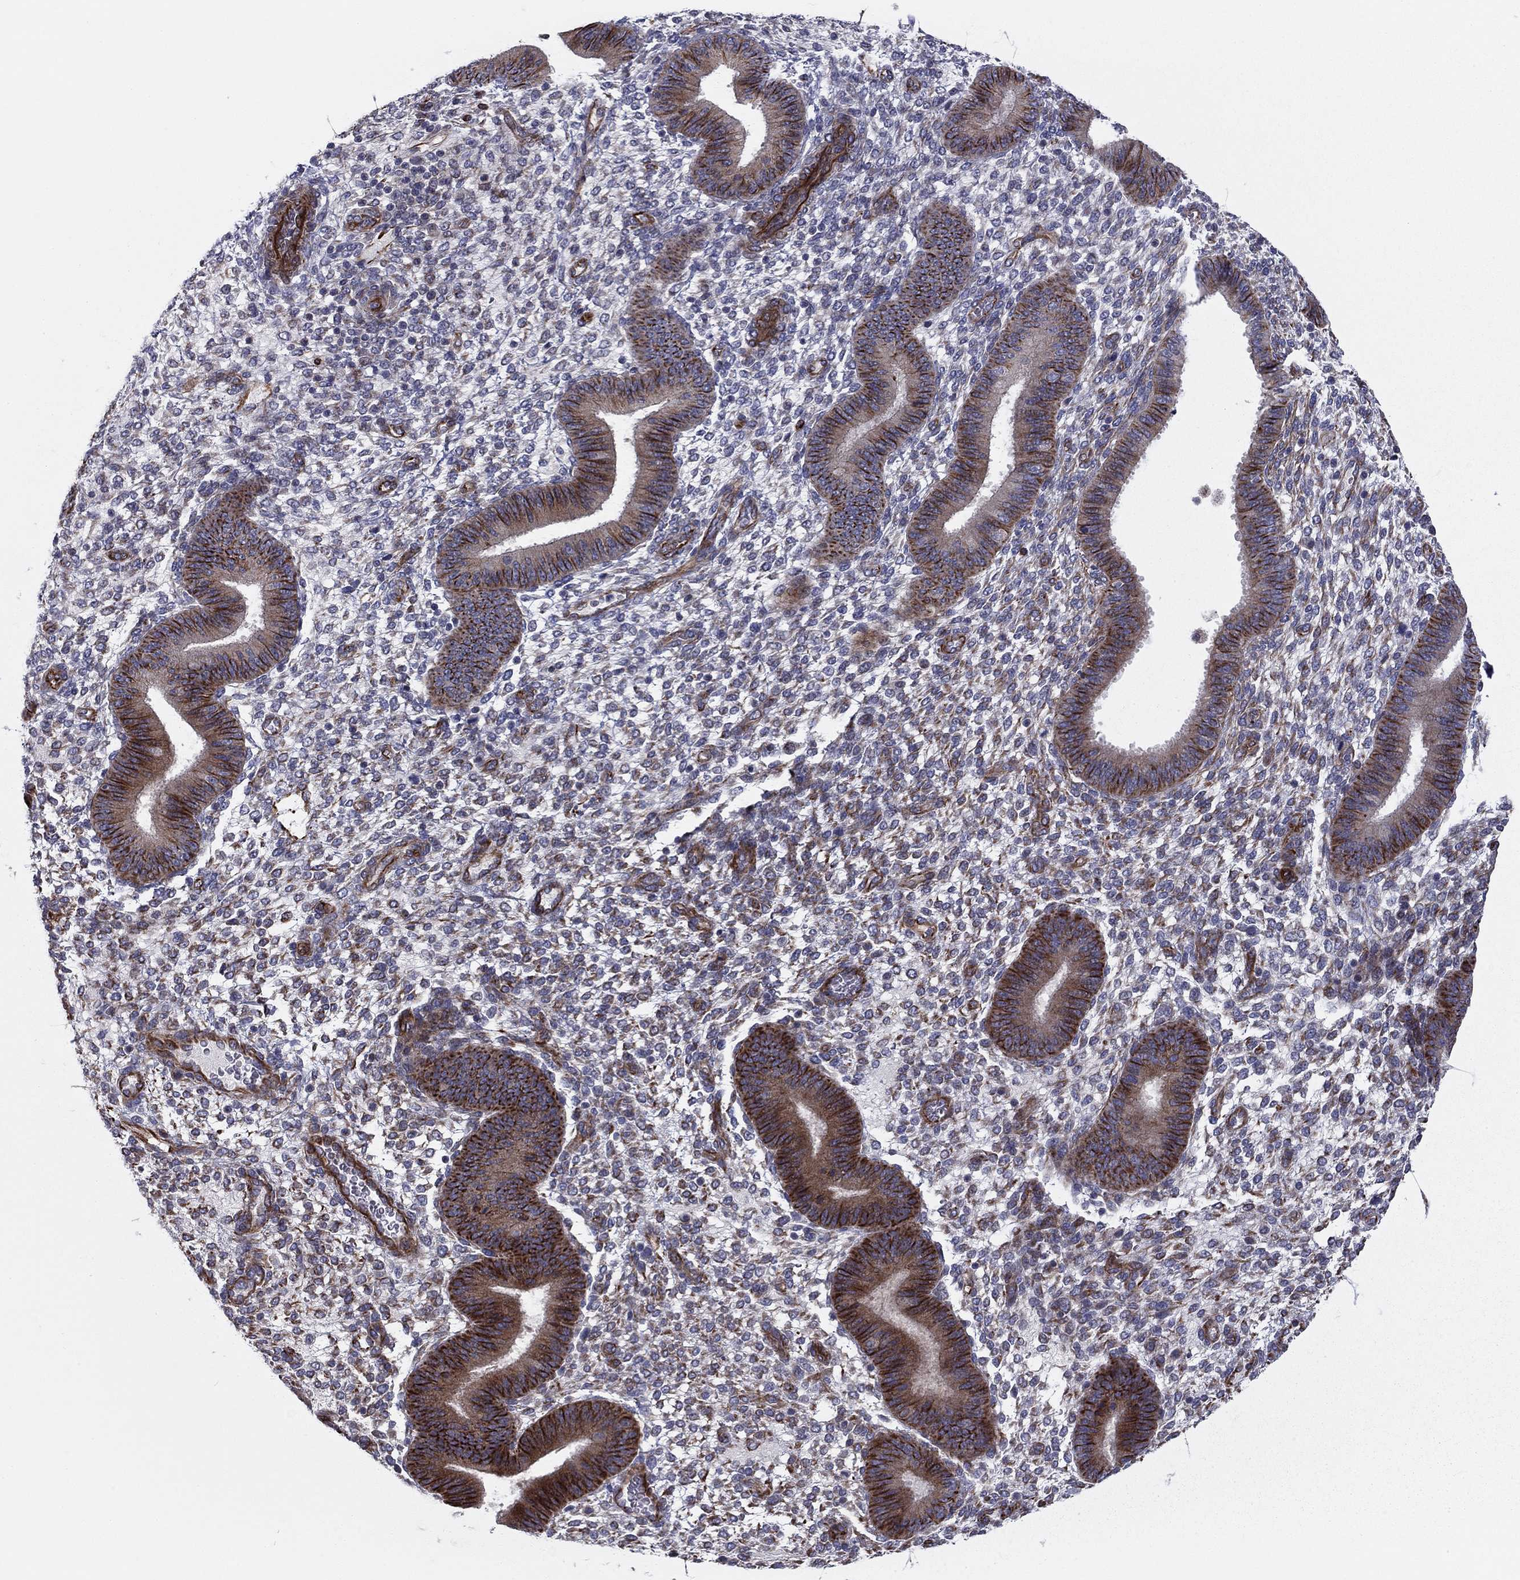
{"staining": {"intensity": "moderate", "quantity": "<25%", "location": "cytoplasmic/membranous"}, "tissue": "endometrium", "cell_type": "Cells in endometrial stroma", "image_type": "normal", "snomed": [{"axis": "morphology", "description": "Normal tissue, NOS"}, {"axis": "topography", "description": "Endometrium"}], "caption": "Endometrium stained with IHC reveals moderate cytoplasmic/membranous expression in about <25% of cells in endometrial stroma.", "gene": "CLSTN1", "patient": {"sex": "female", "age": 39}}